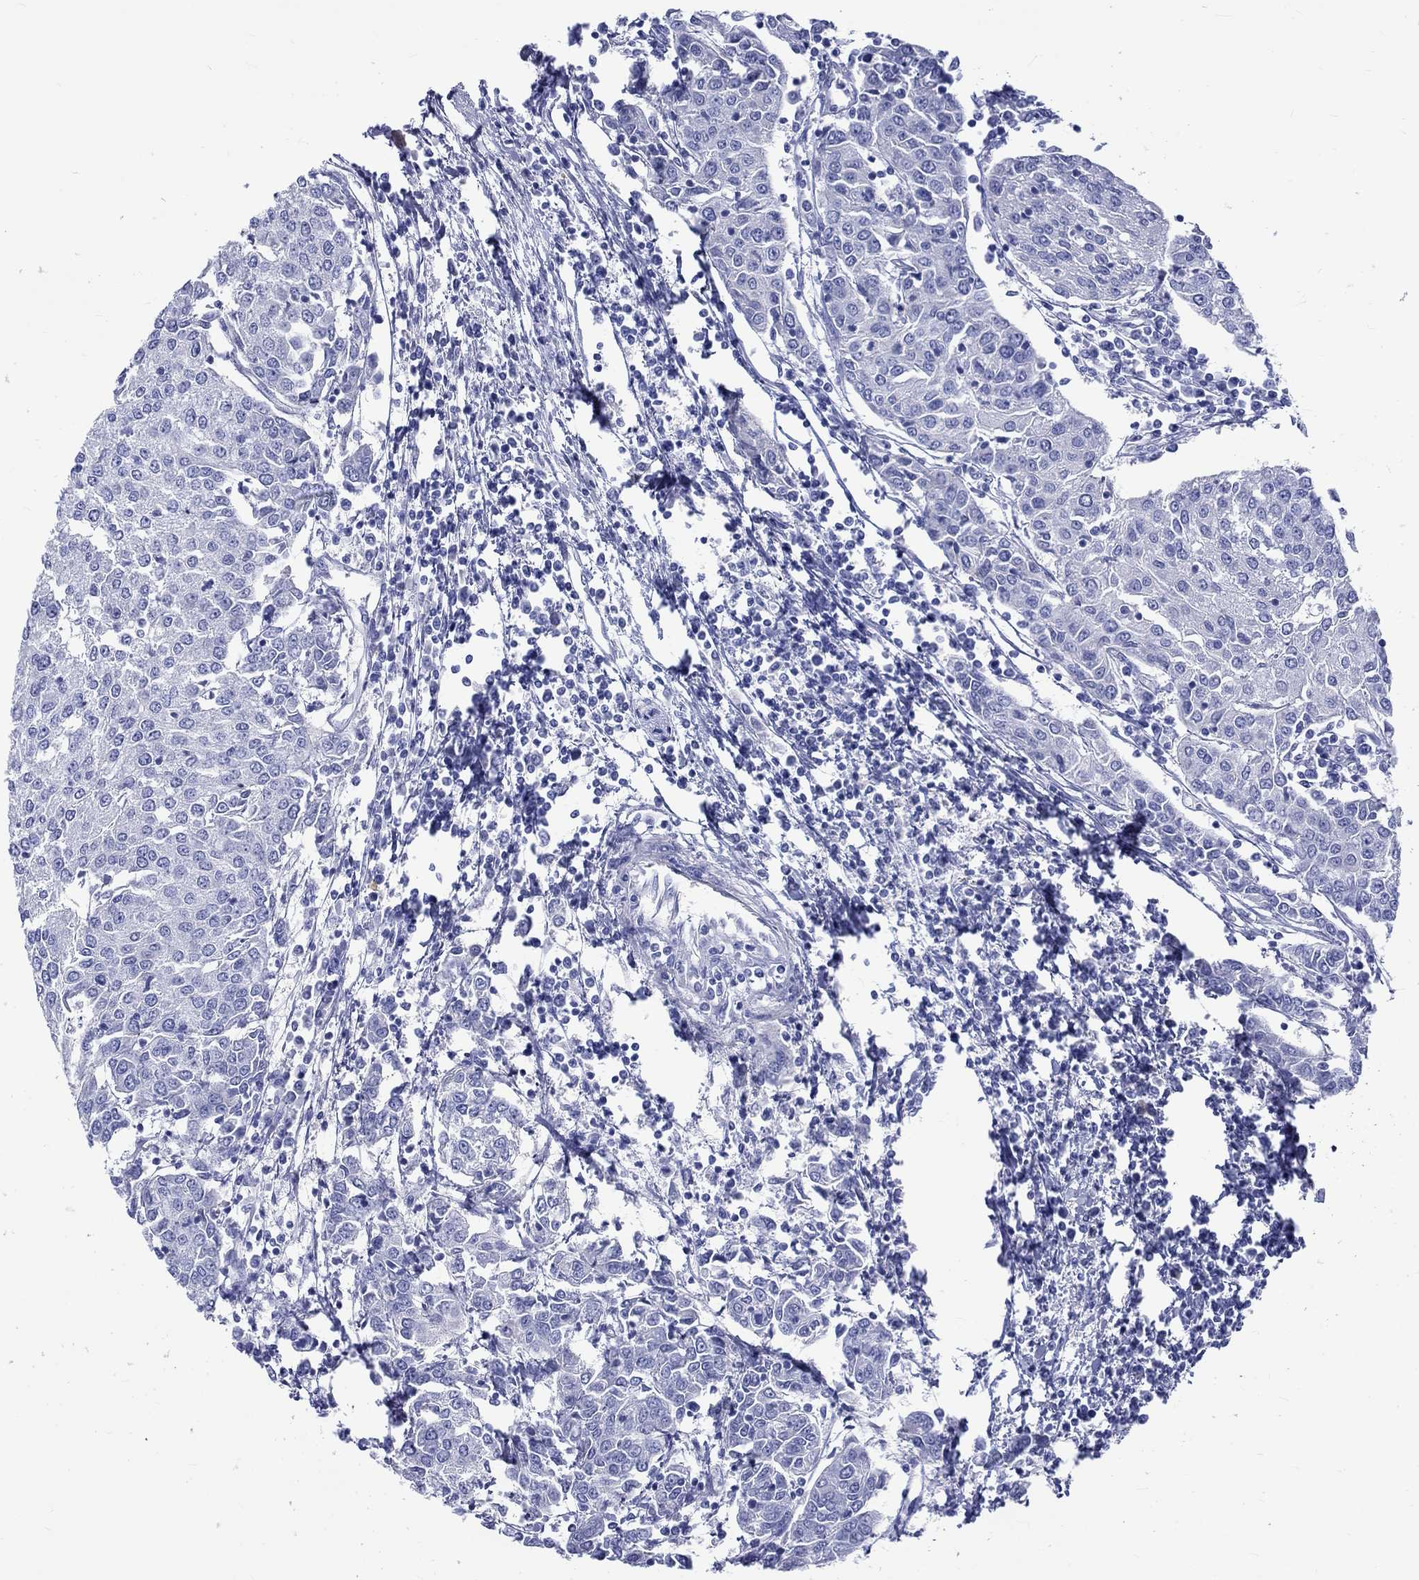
{"staining": {"intensity": "negative", "quantity": "none", "location": "none"}, "tissue": "urothelial cancer", "cell_type": "Tumor cells", "image_type": "cancer", "snomed": [{"axis": "morphology", "description": "Urothelial carcinoma, High grade"}, {"axis": "topography", "description": "Urinary bladder"}], "caption": "This is a histopathology image of immunohistochemistry staining of urothelial carcinoma (high-grade), which shows no expression in tumor cells.", "gene": "SH2D7", "patient": {"sex": "female", "age": 85}}